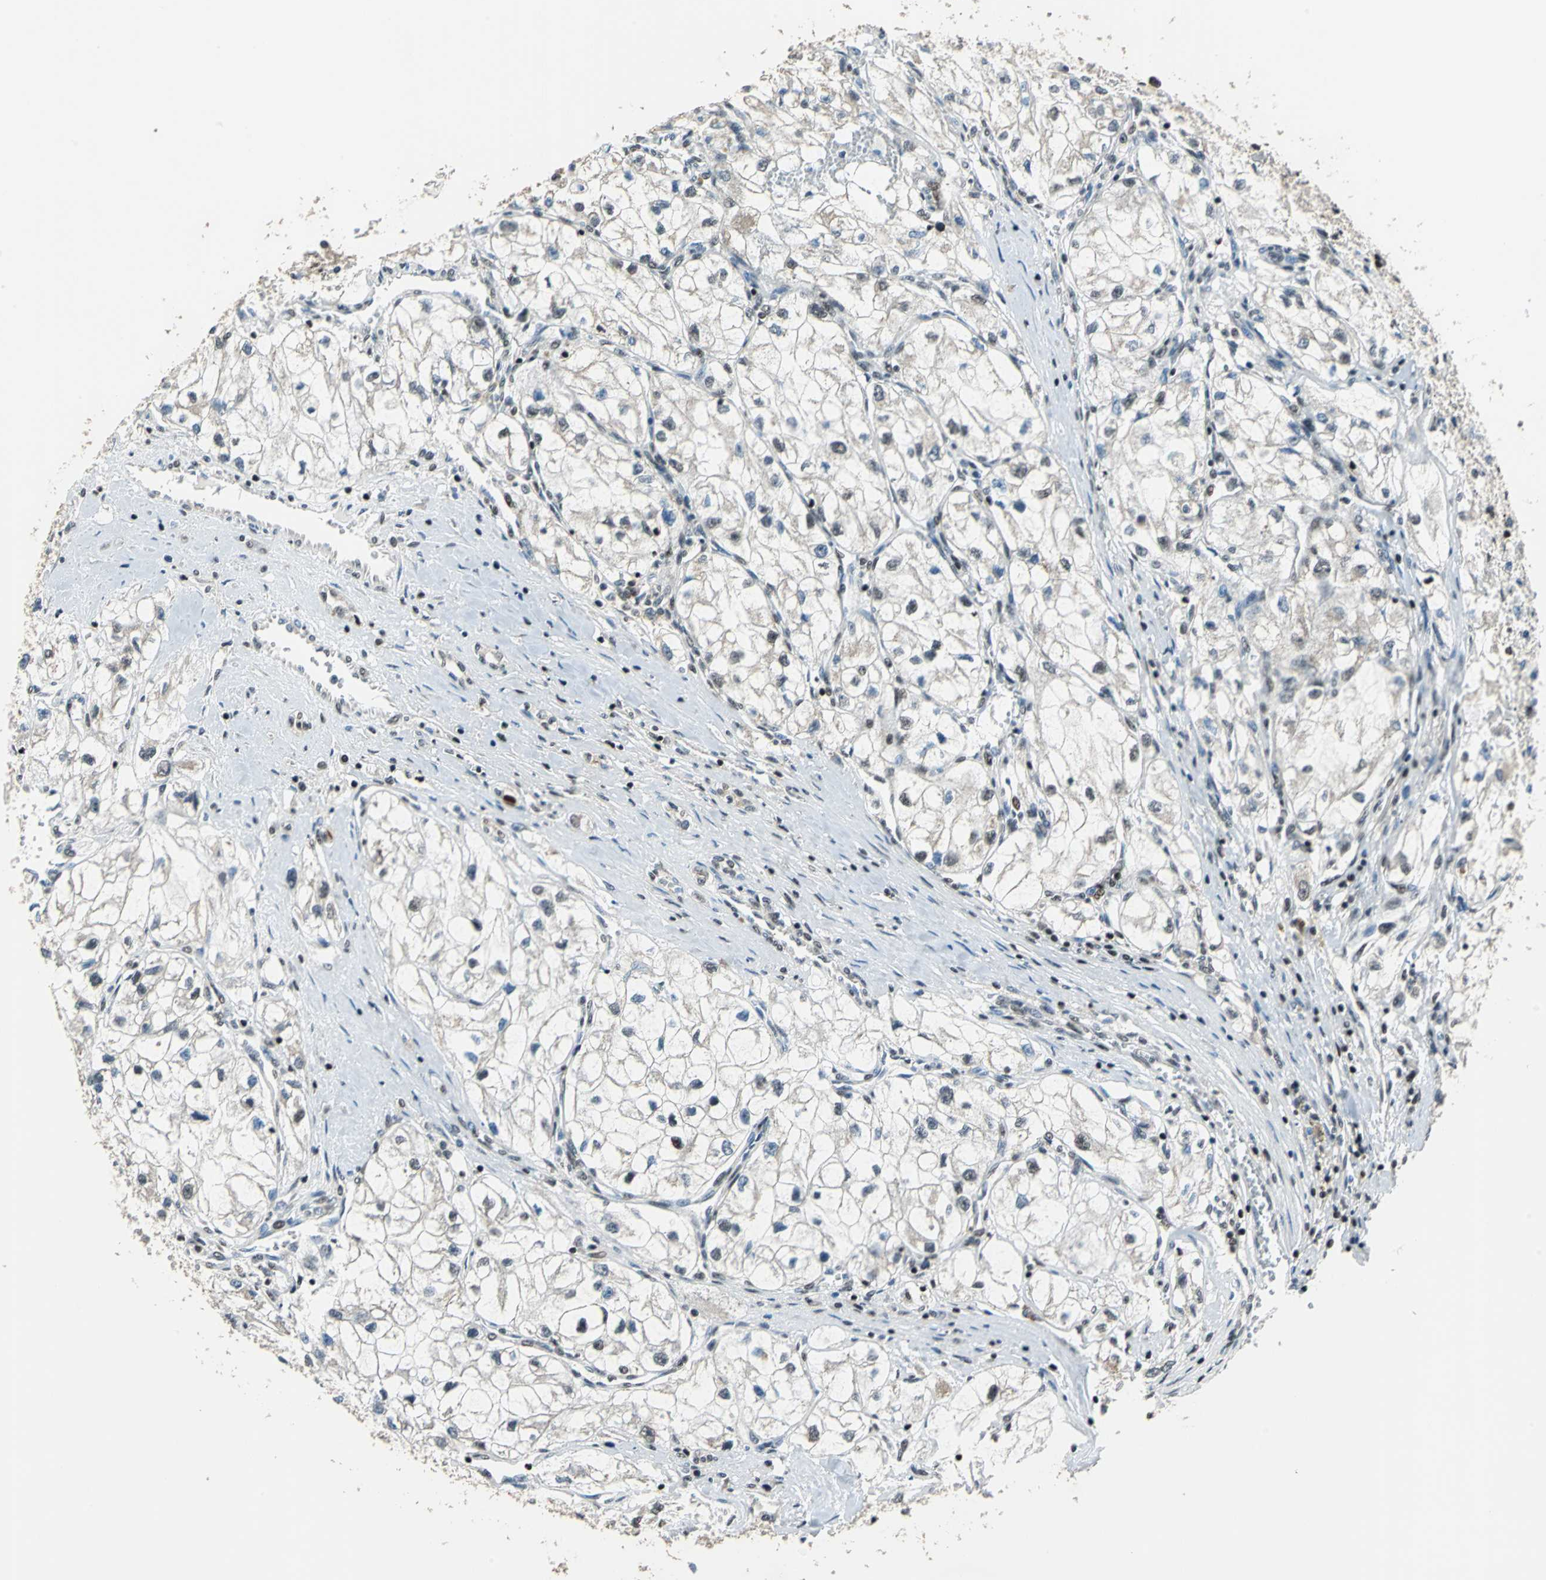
{"staining": {"intensity": "weak", "quantity": "<25%", "location": "nuclear"}, "tissue": "renal cancer", "cell_type": "Tumor cells", "image_type": "cancer", "snomed": [{"axis": "morphology", "description": "Adenocarcinoma, NOS"}, {"axis": "topography", "description": "Kidney"}], "caption": "Immunohistochemistry of renal adenocarcinoma demonstrates no expression in tumor cells. (DAB IHC, high magnification).", "gene": "BCLAF1", "patient": {"sex": "female", "age": 70}}